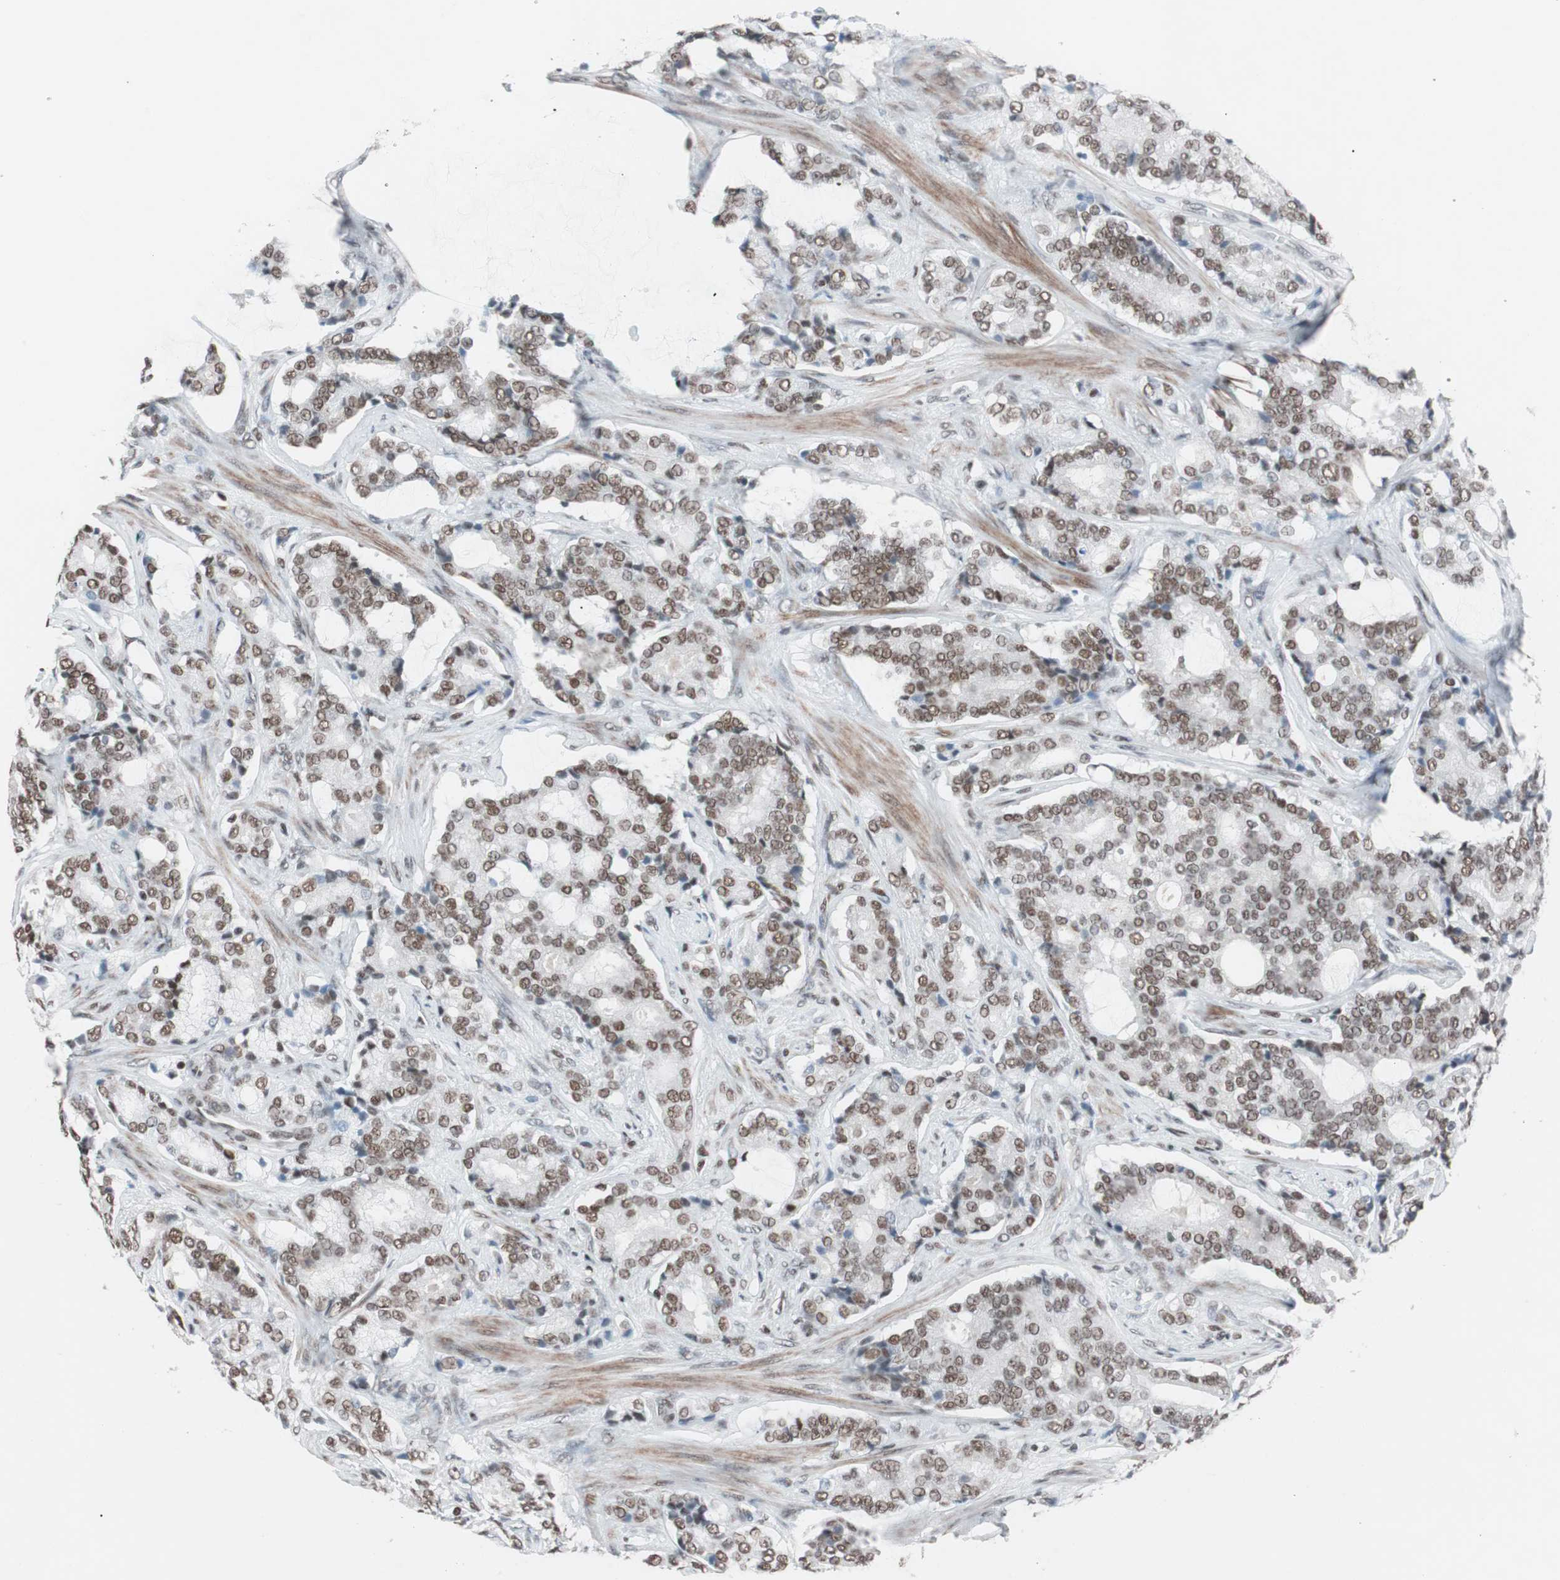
{"staining": {"intensity": "moderate", "quantity": ">75%", "location": "nuclear"}, "tissue": "prostate cancer", "cell_type": "Tumor cells", "image_type": "cancer", "snomed": [{"axis": "morphology", "description": "Adenocarcinoma, Low grade"}, {"axis": "topography", "description": "Prostate"}], "caption": "This image shows immunohistochemistry (IHC) staining of human prostate cancer, with medium moderate nuclear positivity in about >75% of tumor cells.", "gene": "ARID1A", "patient": {"sex": "male", "age": 58}}